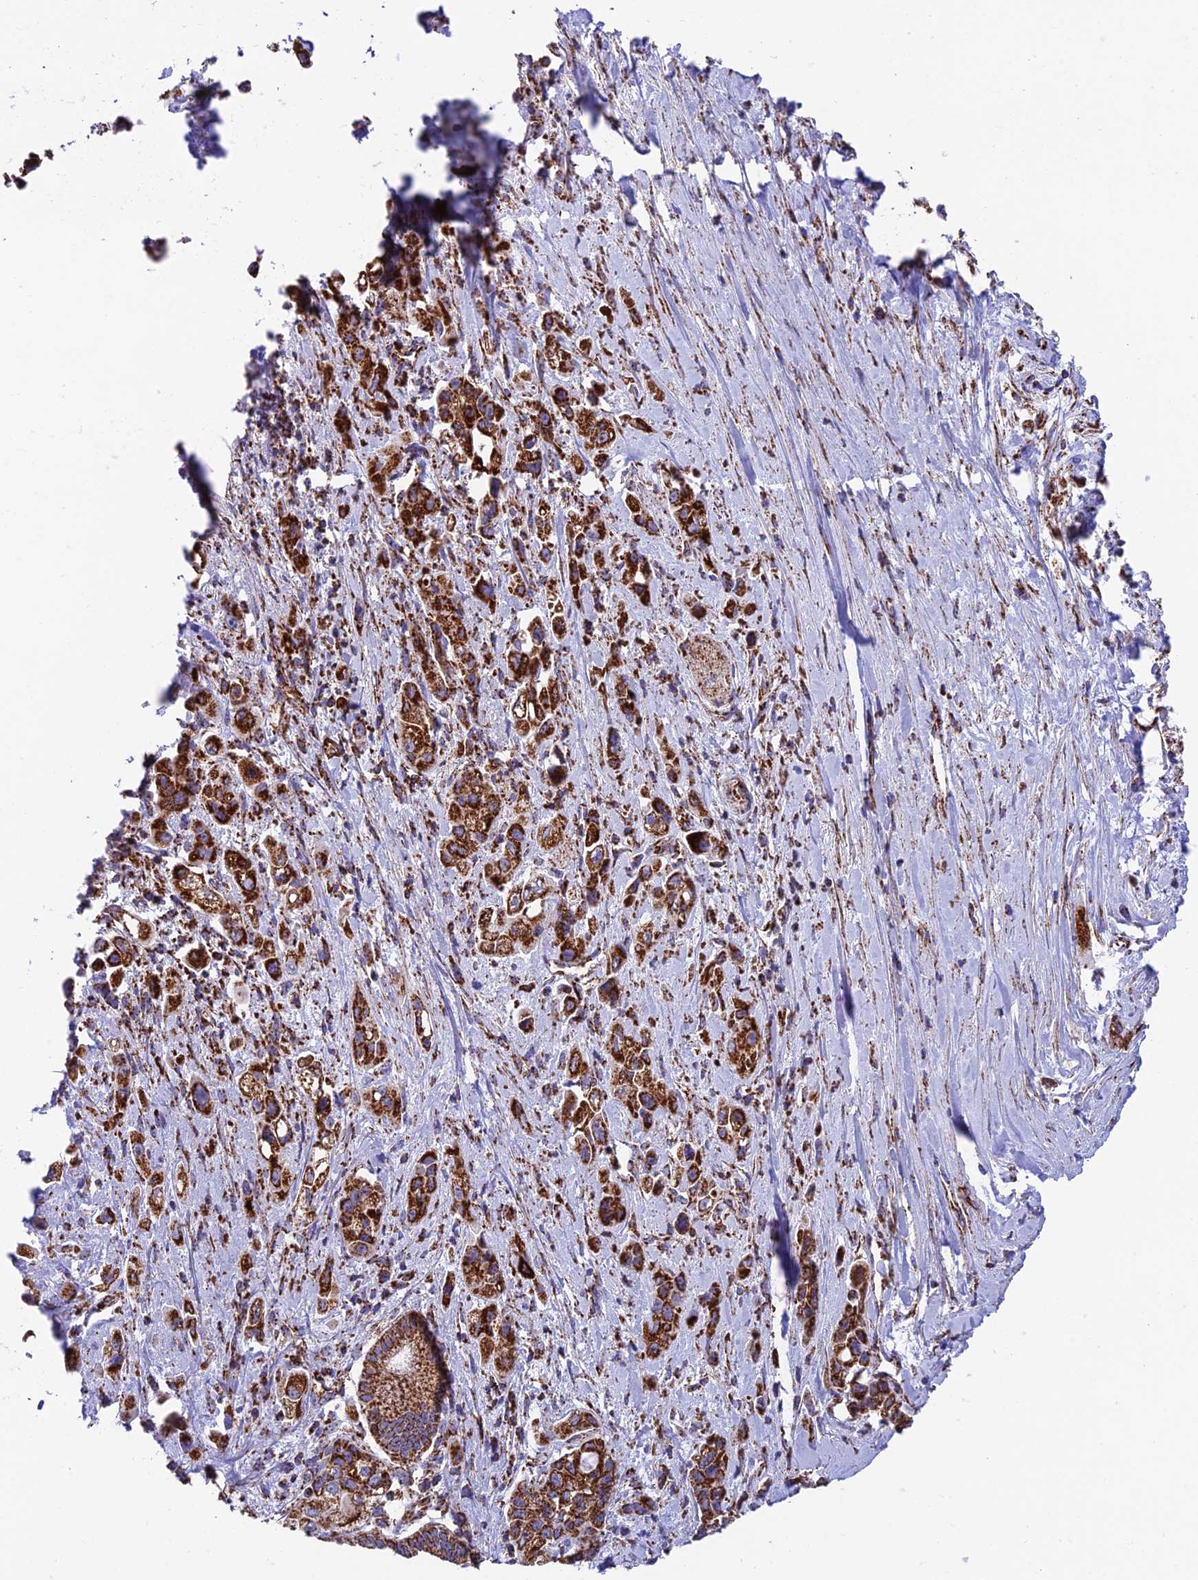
{"staining": {"intensity": "strong", "quantity": ">75%", "location": "cytoplasmic/membranous"}, "tissue": "pancreatic cancer", "cell_type": "Tumor cells", "image_type": "cancer", "snomed": [{"axis": "morphology", "description": "Adenocarcinoma, NOS"}, {"axis": "topography", "description": "Pancreas"}], "caption": "Immunohistochemistry photomicrograph of neoplastic tissue: human pancreatic cancer stained using IHC displays high levels of strong protein expression localized specifically in the cytoplasmic/membranous of tumor cells, appearing as a cytoplasmic/membranous brown color.", "gene": "CHCHD3", "patient": {"sex": "female", "age": 66}}